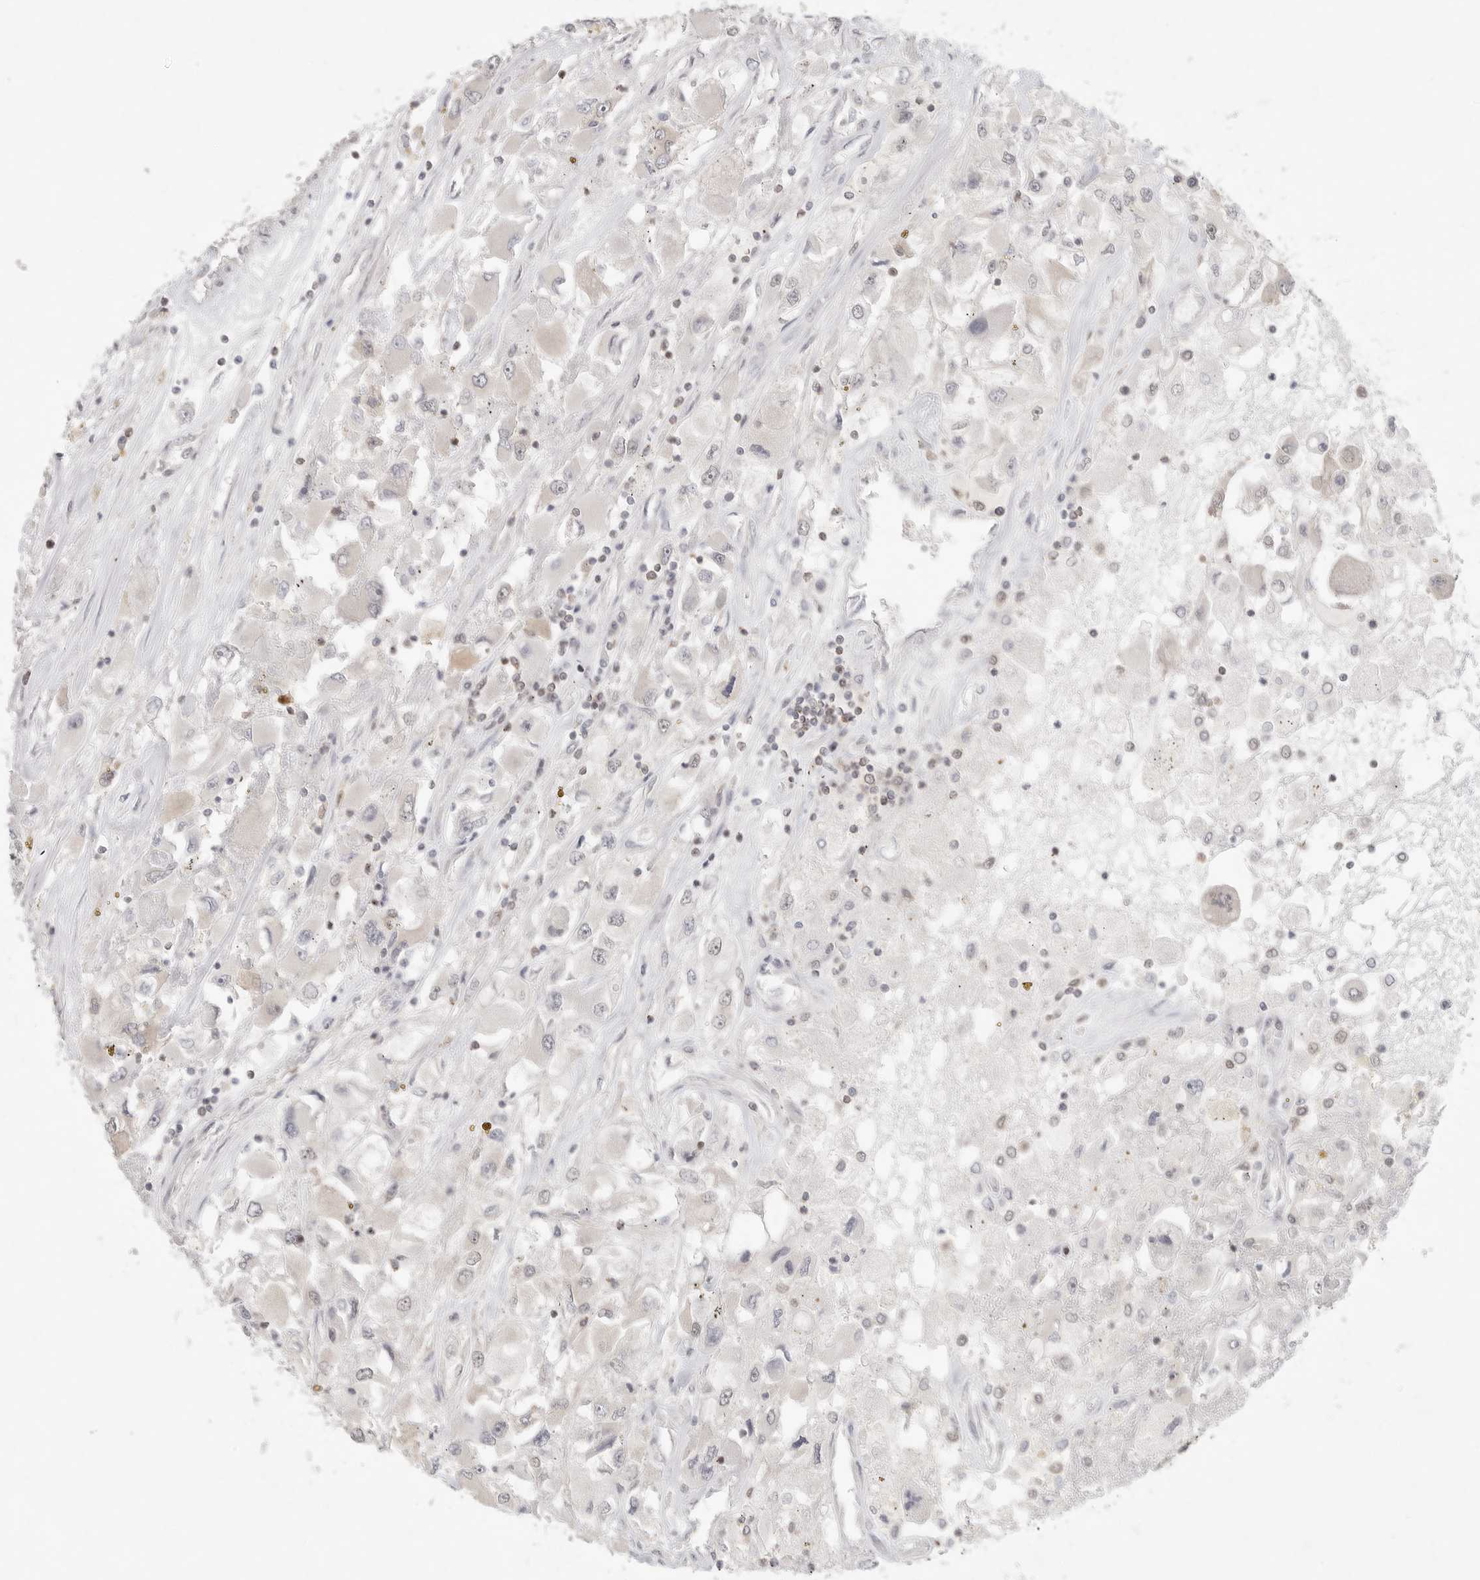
{"staining": {"intensity": "negative", "quantity": "none", "location": "none"}, "tissue": "renal cancer", "cell_type": "Tumor cells", "image_type": "cancer", "snomed": [{"axis": "morphology", "description": "Adenocarcinoma, NOS"}, {"axis": "topography", "description": "Kidney"}], "caption": "High magnification brightfield microscopy of renal cancer stained with DAB (3,3'-diaminobenzidine) (brown) and counterstained with hematoxylin (blue): tumor cells show no significant expression.", "gene": "HDAC6", "patient": {"sex": "female", "age": 52}}